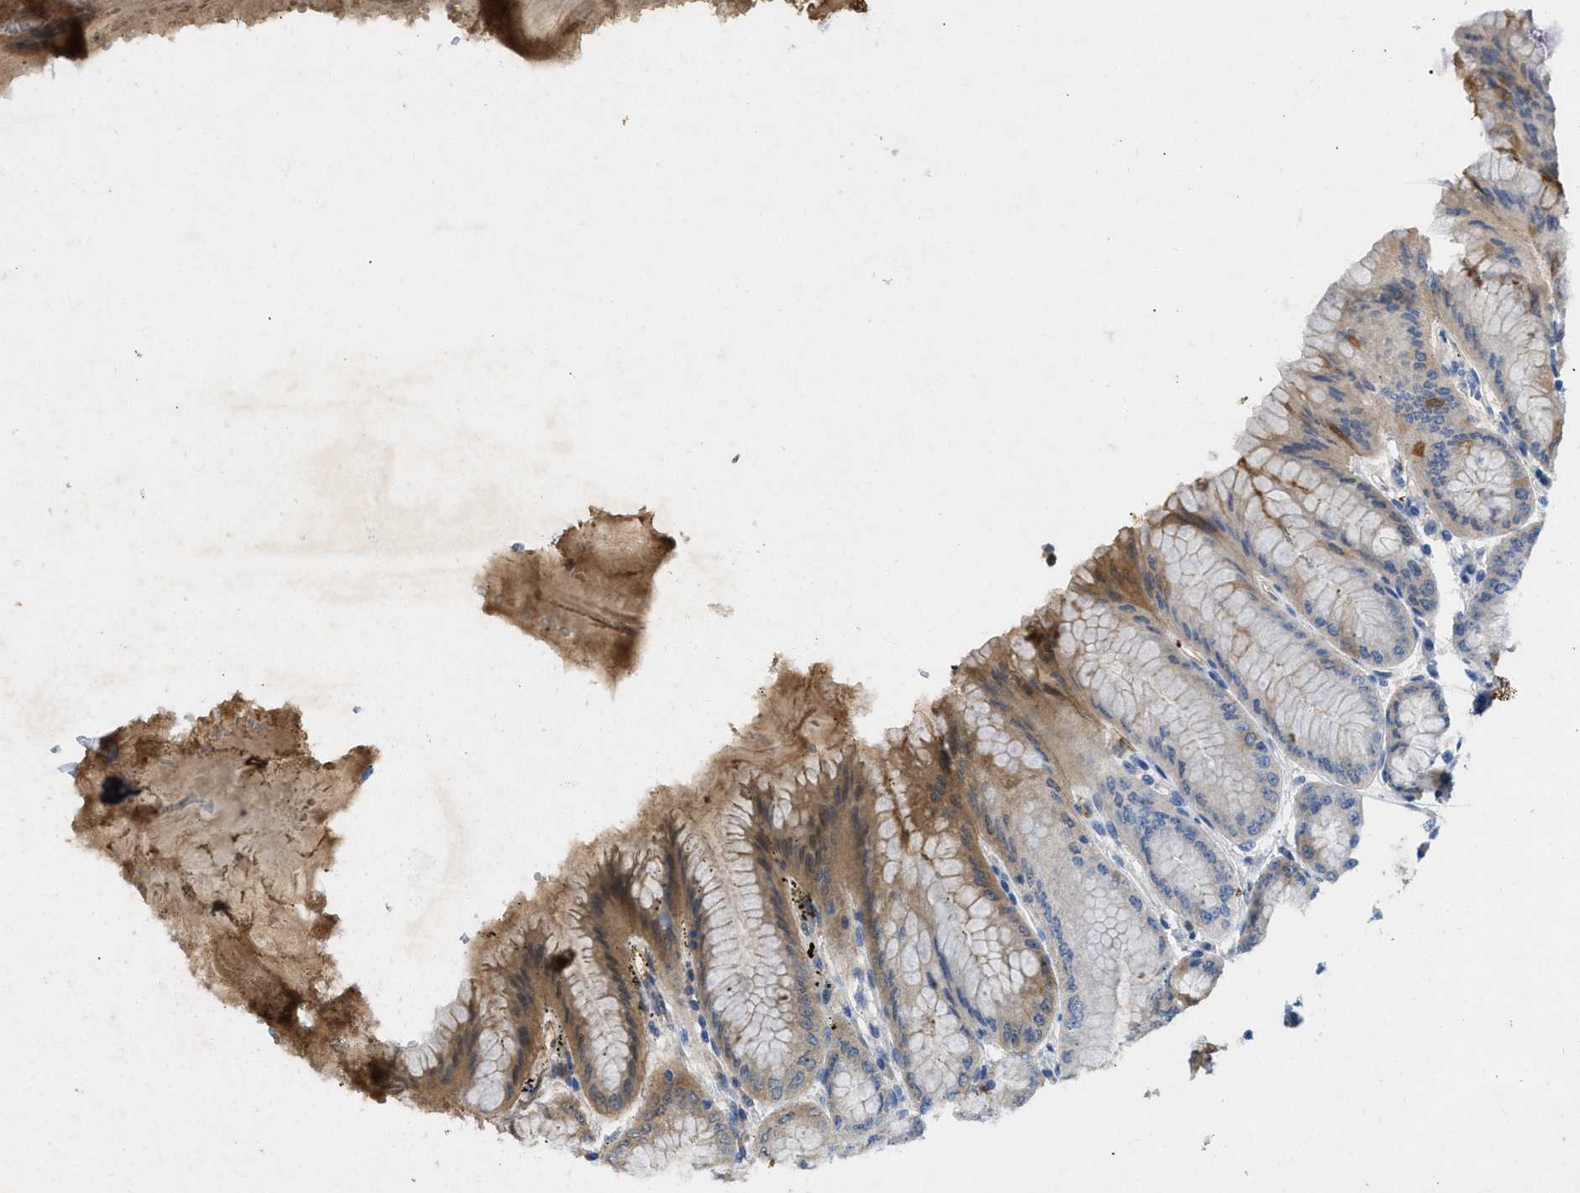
{"staining": {"intensity": "weak", "quantity": "<25%", "location": "cytoplasmic/membranous"}, "tissue": "stomach", "cell_type": "Glandular cells", "image_type": "normal", "snomed": [{"axis": "morphology", "description": "Normal tissue, NOS"}, {"axis": "topography", "description": "Stomach, lower"}], "caption": "Immunohistochemical staining of normal human stomach displays no significant expression in glandular cells. (DAB (3,3'-diaminobenzidine) immunohistochemistry (IHC) visualized using brightfield microscopy, high magnification).", "gene": "SPEG", "patient": {"sex": "male", "age": 71}}